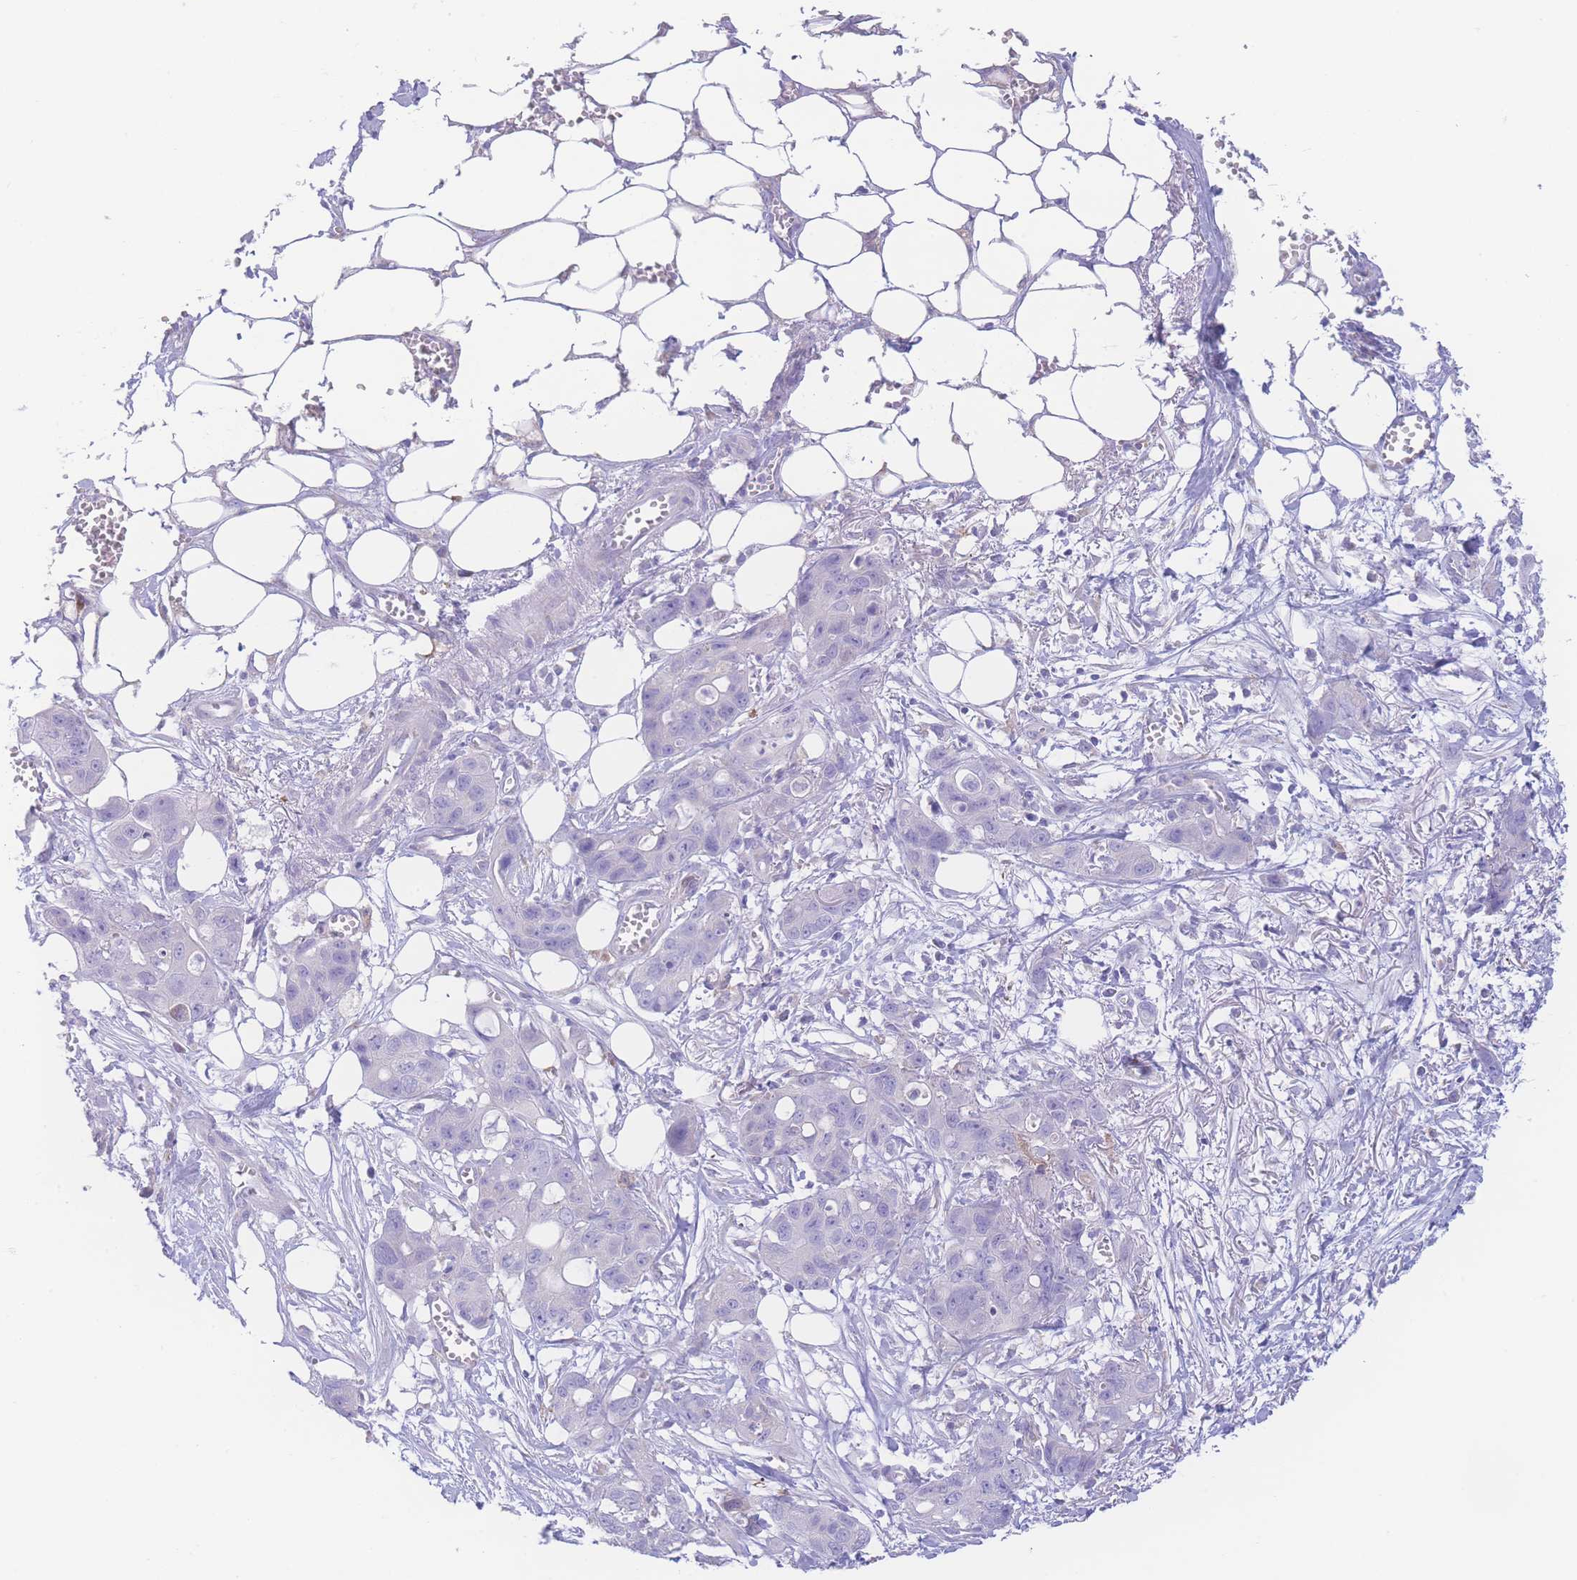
{"staining": {"intensity": "negative", "quantity": "none", "location": "none"}, "tissue": "ovarian cancer", "cell_type": "Tumor cells", "image_type": "cancer", "snomed": [{"axis": "morphology", "description": "Cystadenocarcinoma, mucinous, NOS"}, {"axis": "topography", "description": "Ovary"}], "caption": "Immunohistochemical staining of ovarian cancer (mucinous cystadenocarcinoma) shows no significant expression in tumor cells.", "gene": "NBEAL1", "patient": {"sex": "female", "age": 70}}